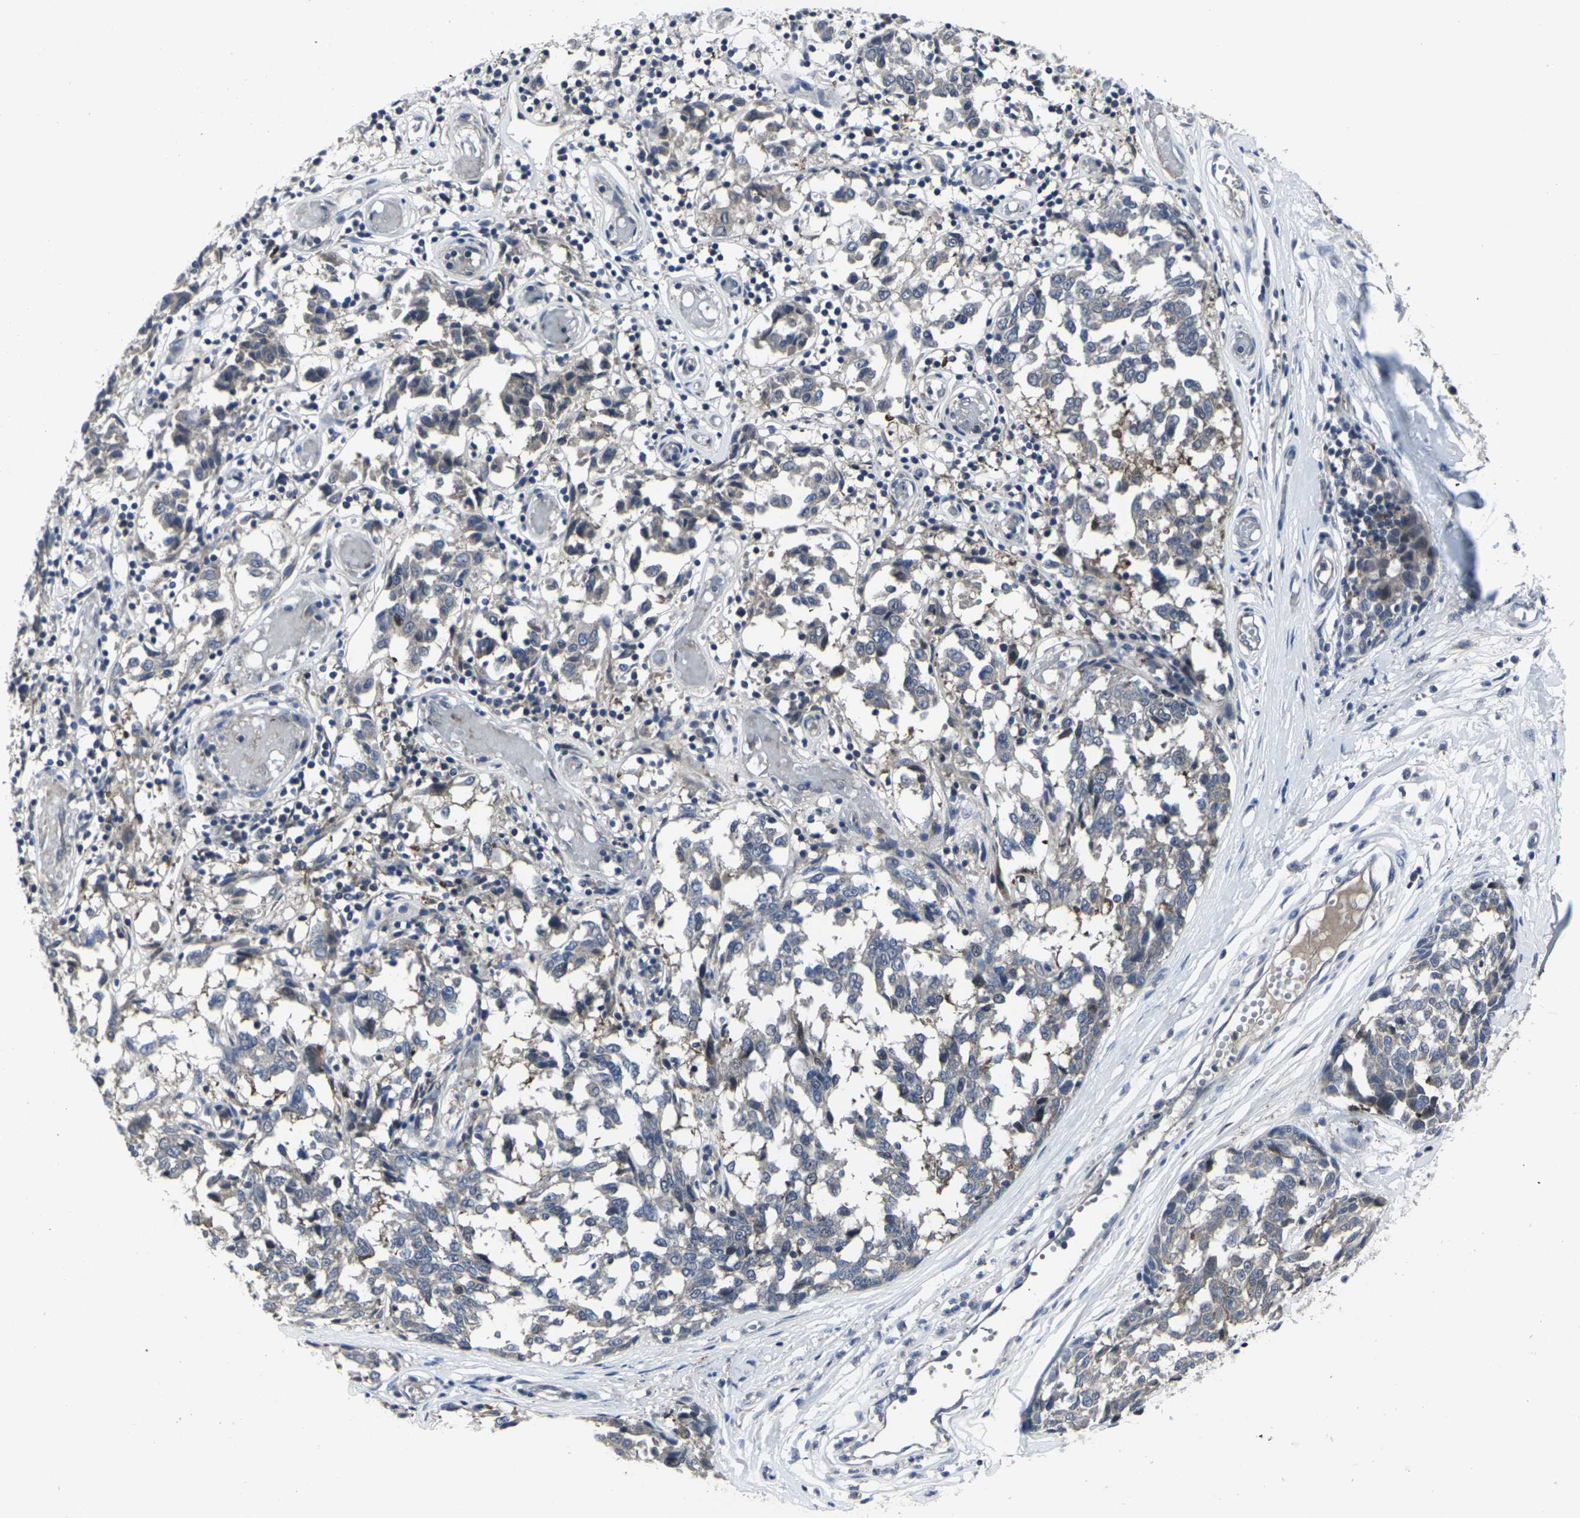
{"staining": {"intensity": "weak", "quantity": "25%-75%", "location": "cytoplasmic/membranous"}, "tissue": "melanoma", "cell_type": "Tumor cells", "image_type": "cancer", "snomed": [{"axis": "morphology", "description": "Malignant melanoma, NOS"}, {"axis": "topography", "description": "Skin"}], "caption": "Malignant melanoma was stained to show a protein in brown. There is low levels of weak cytoplasmic/membranous positivity in approximately 25%-75% of tumor cells.", "gene": "HPRT1", "patient": {"sex": "female", "age": 64}}